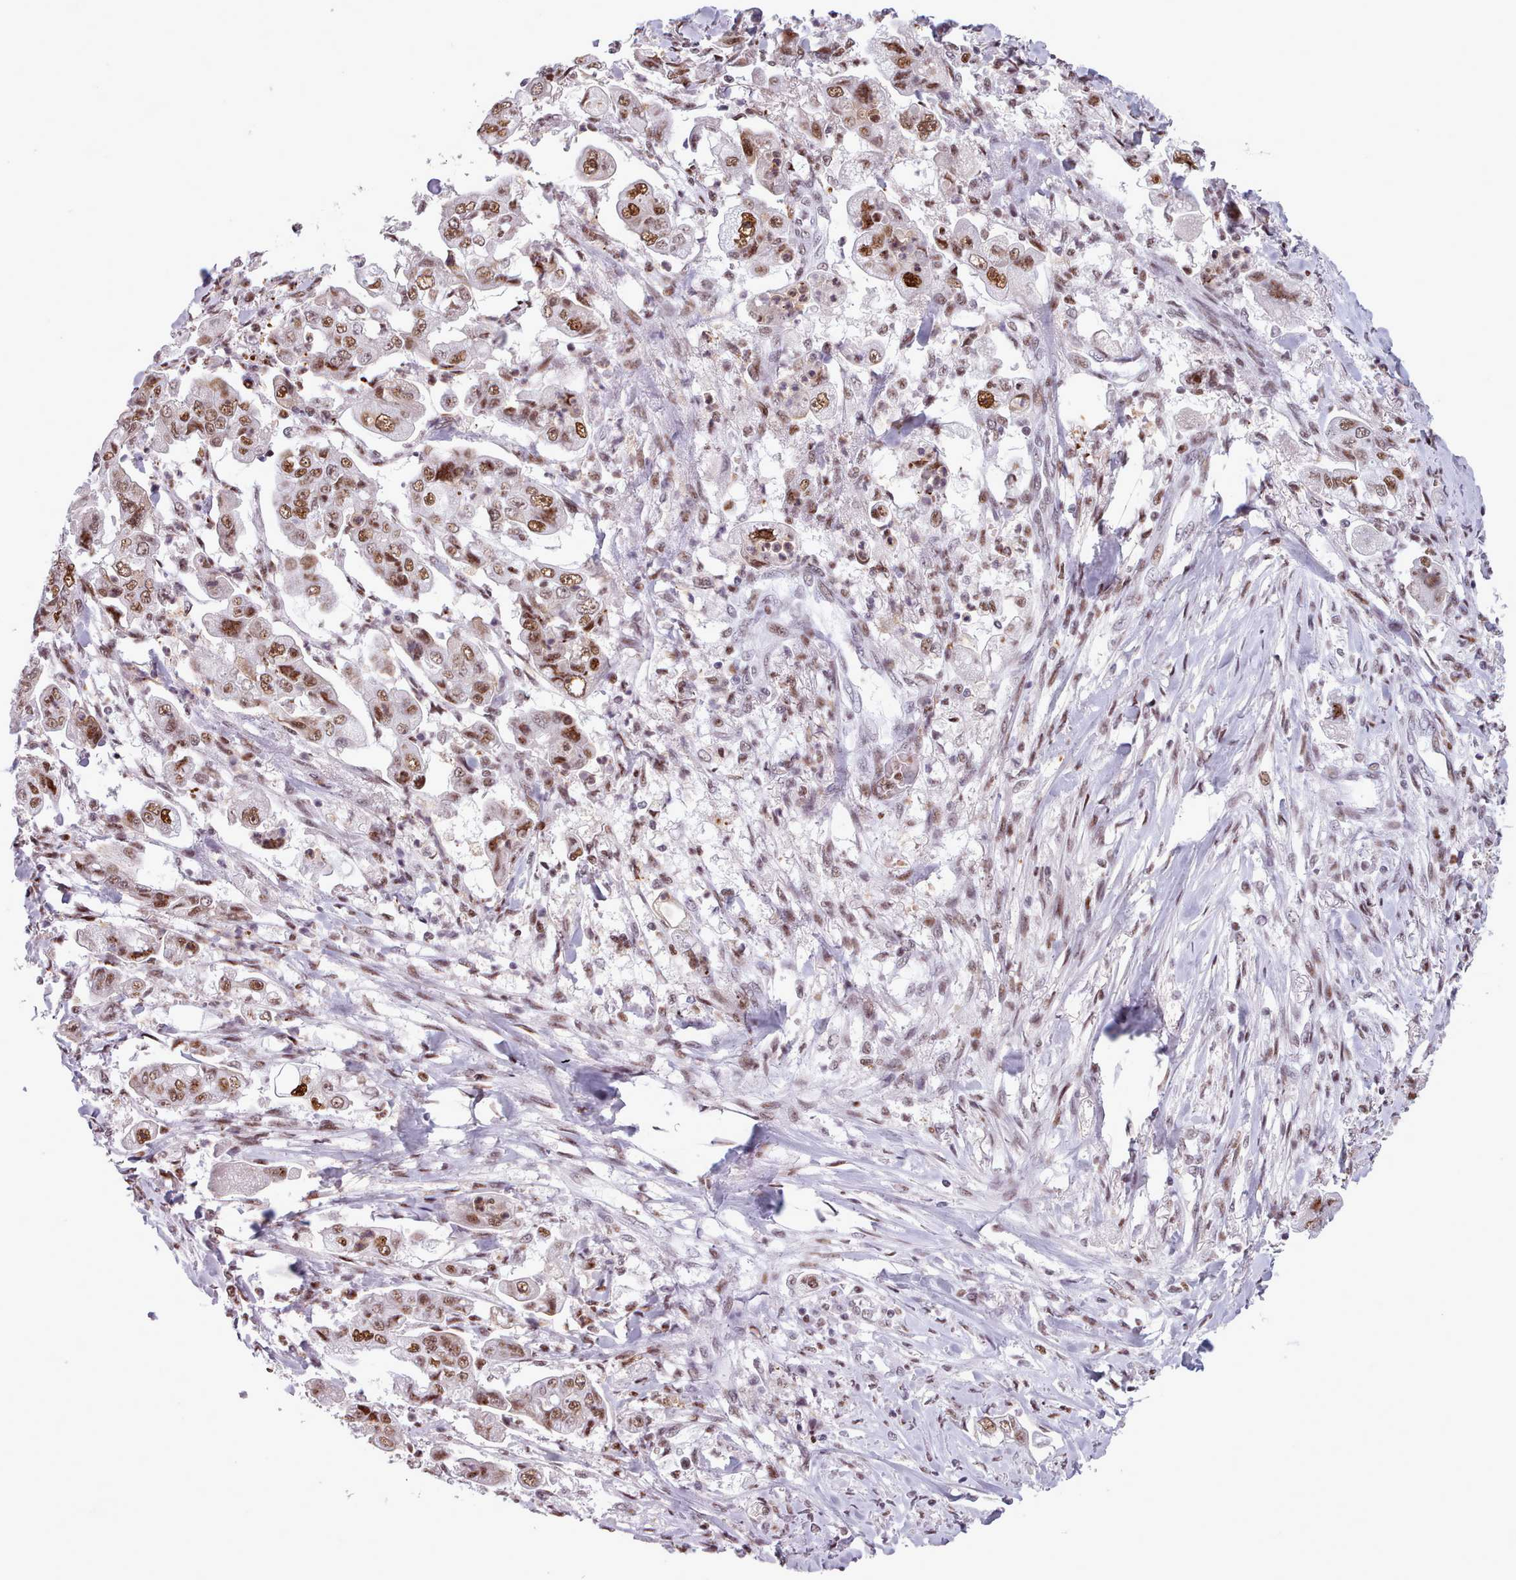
{"staining": {"intensity": "strong", "quantity": ">75%", "location": "nuclear"}, "tissue": "stomach cancer", "cell_type": "Tumor cells", "image_type": "cancer", "snomed": [{"axis": "morphology", "description": "Adenocarcinoma, NOS"}, {"axis": "topography", "description": "Stomach"}], "caption": "The micrograph displays staining of adenocarcinoma (stomach), revealing strong nuclear protein expression (brown color) within tumor cells. (brown staining indicates protein expression, while blue staining denotes nuclei).", "gene": "SRSF4", "patient": {"sex": "male", "age": 62}}